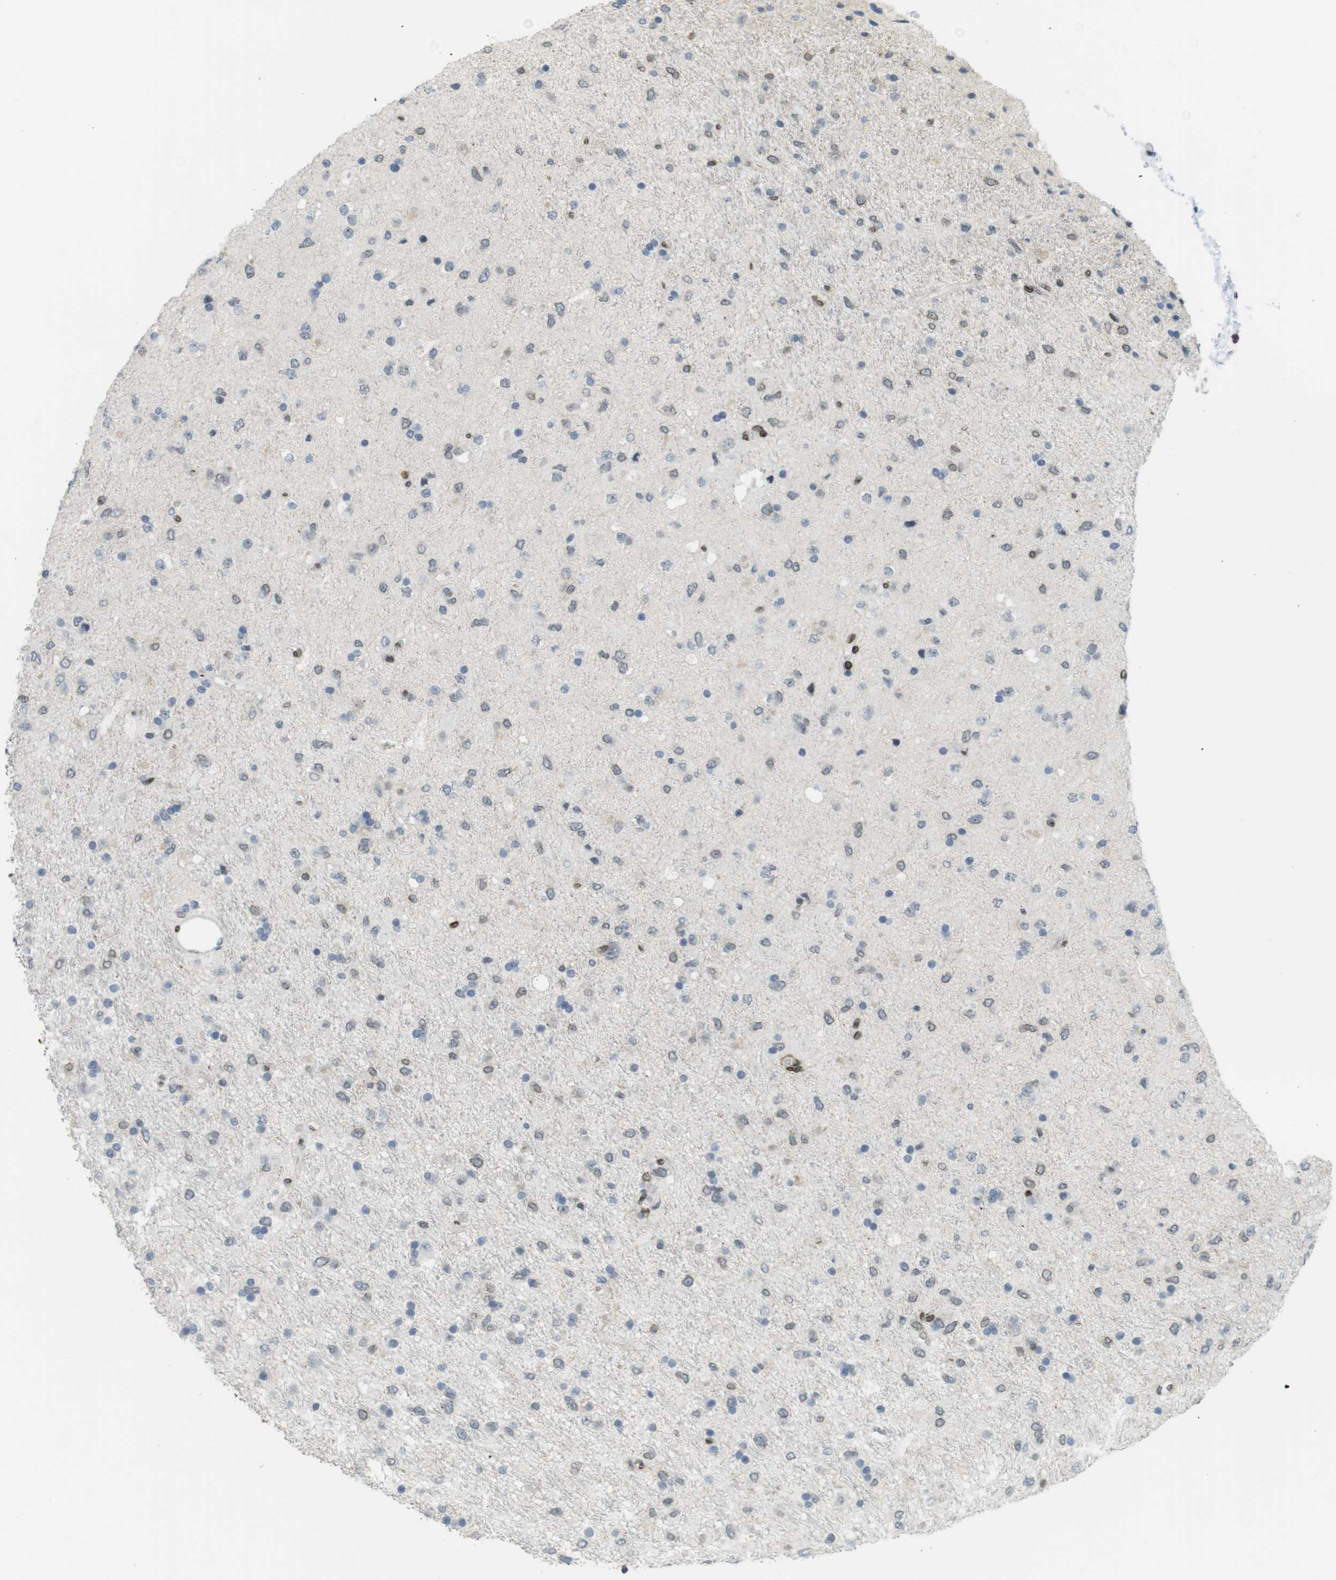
{"staining": {"intensity": "moderate", "quantity": "<25%", "location": "cytoplasmic/membranous,nuclear"}, "tissue": "glioma", "cell_type": "Tumor cells", "image_type": "cancer", "snomed": [{"axis": "morphology", "description": "Glioma, malignant, Low grade"}, {"axis": "topography", "description": "Brain"}], "caption": "IHC of human glioma reveals low levels of moderate cytoplasmic/membranous and nuclear staining in about <25% of tumor cells. Immunohistochemistry stains the protein in brown and the nuclei are stained blue.", "gene": "ARL6IP6", "patient": {"sex": "male", "age": 77}}